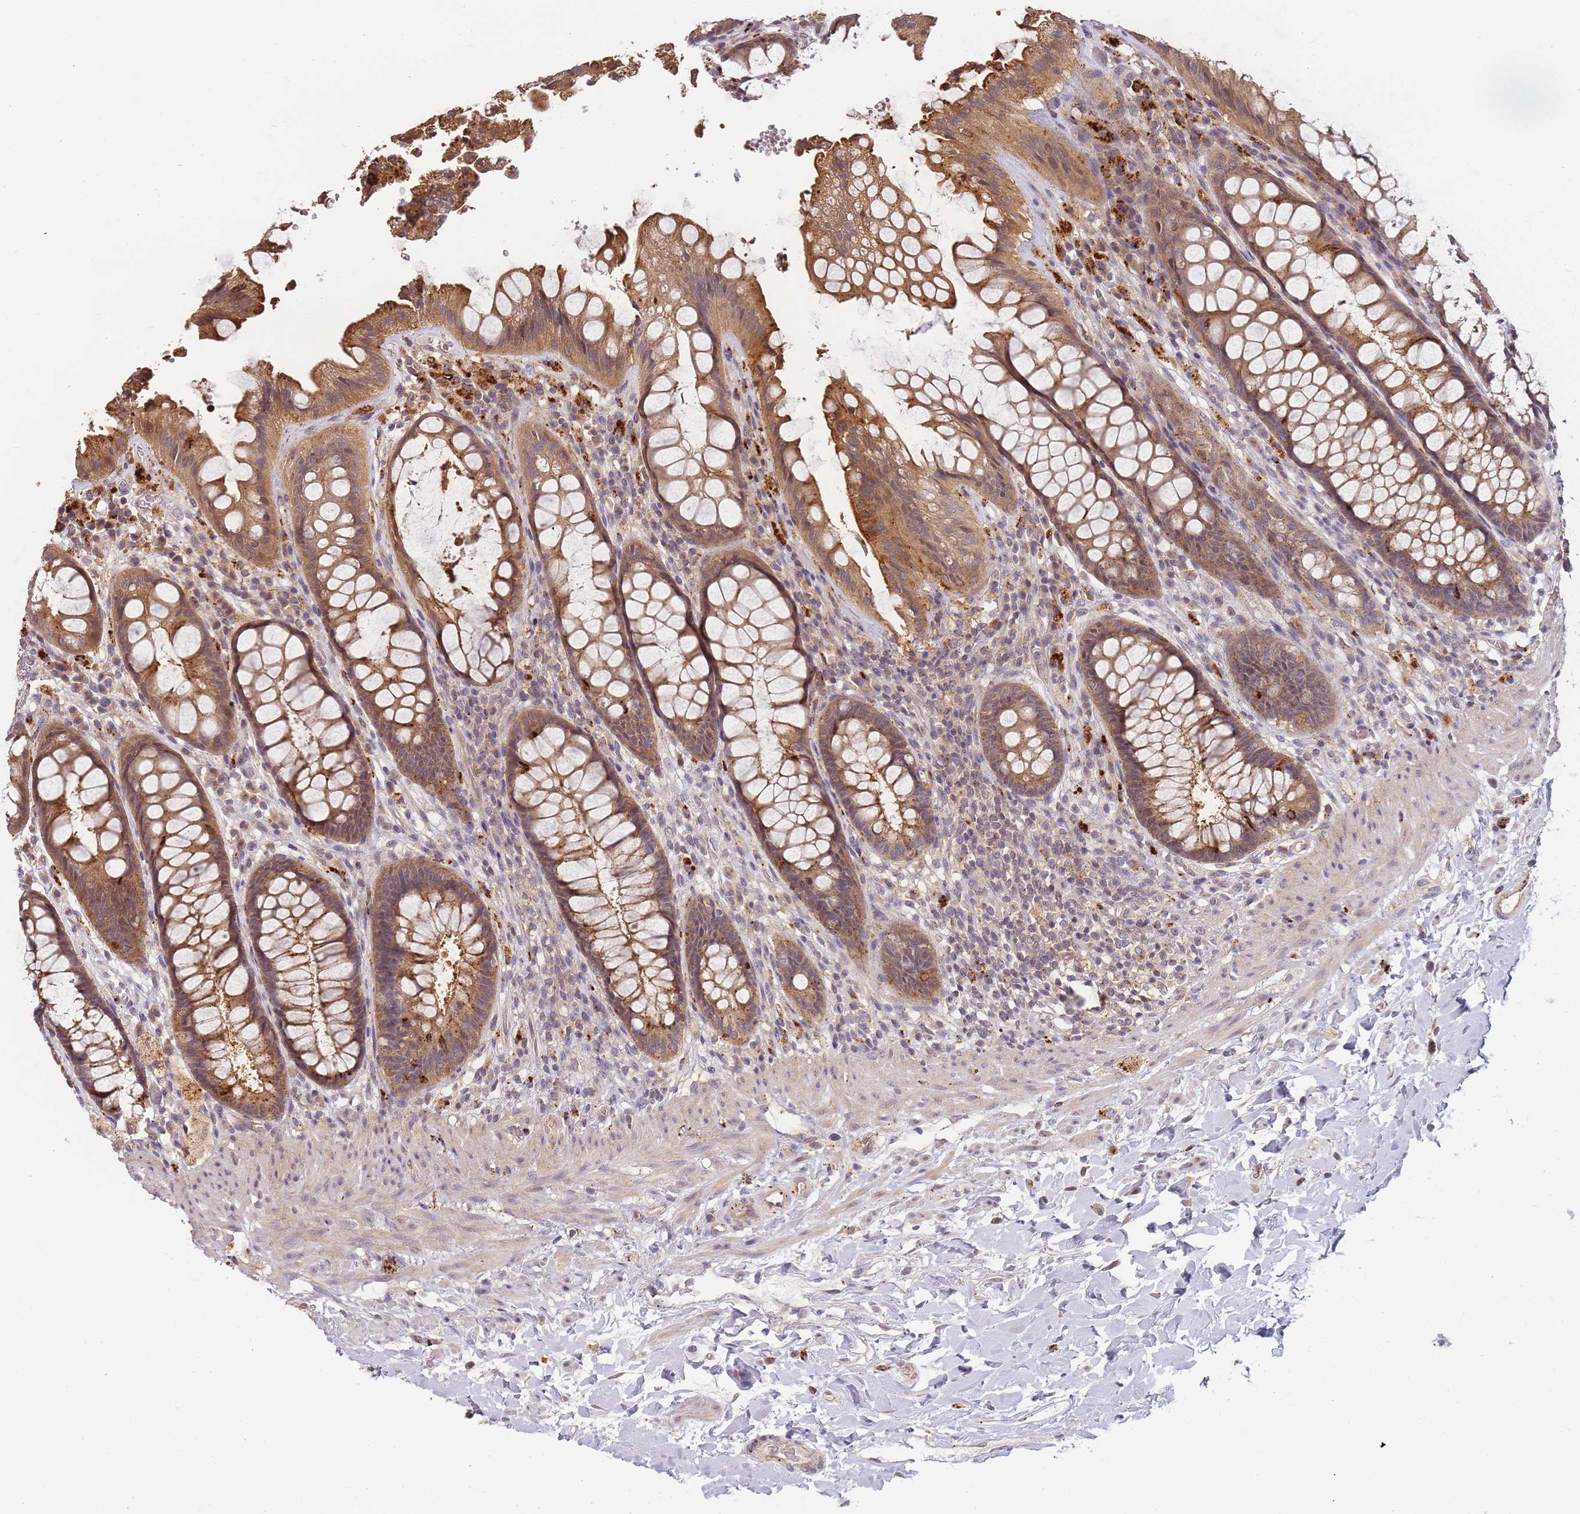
{"staining": {"intensity": "moderate", "quantity": ">75%", "location": "cytoplasmic/membranous"}, "tissue": "rectum", "cell_type": "Glandular cells", "image_type": "normal", "snomed": [{"axis": "morphology", "description": "Normal tissue, NOS"}, {"axis": "topography", "description": "Rectum"}], "caption": "Rectum stained with DAB IHC exhibits medium levels of moderate cytoplasmic/membranous positivity in about >75% of glandular cells.", "gene": "ATG5", "patient": {"sex": "female", "age": 46}}